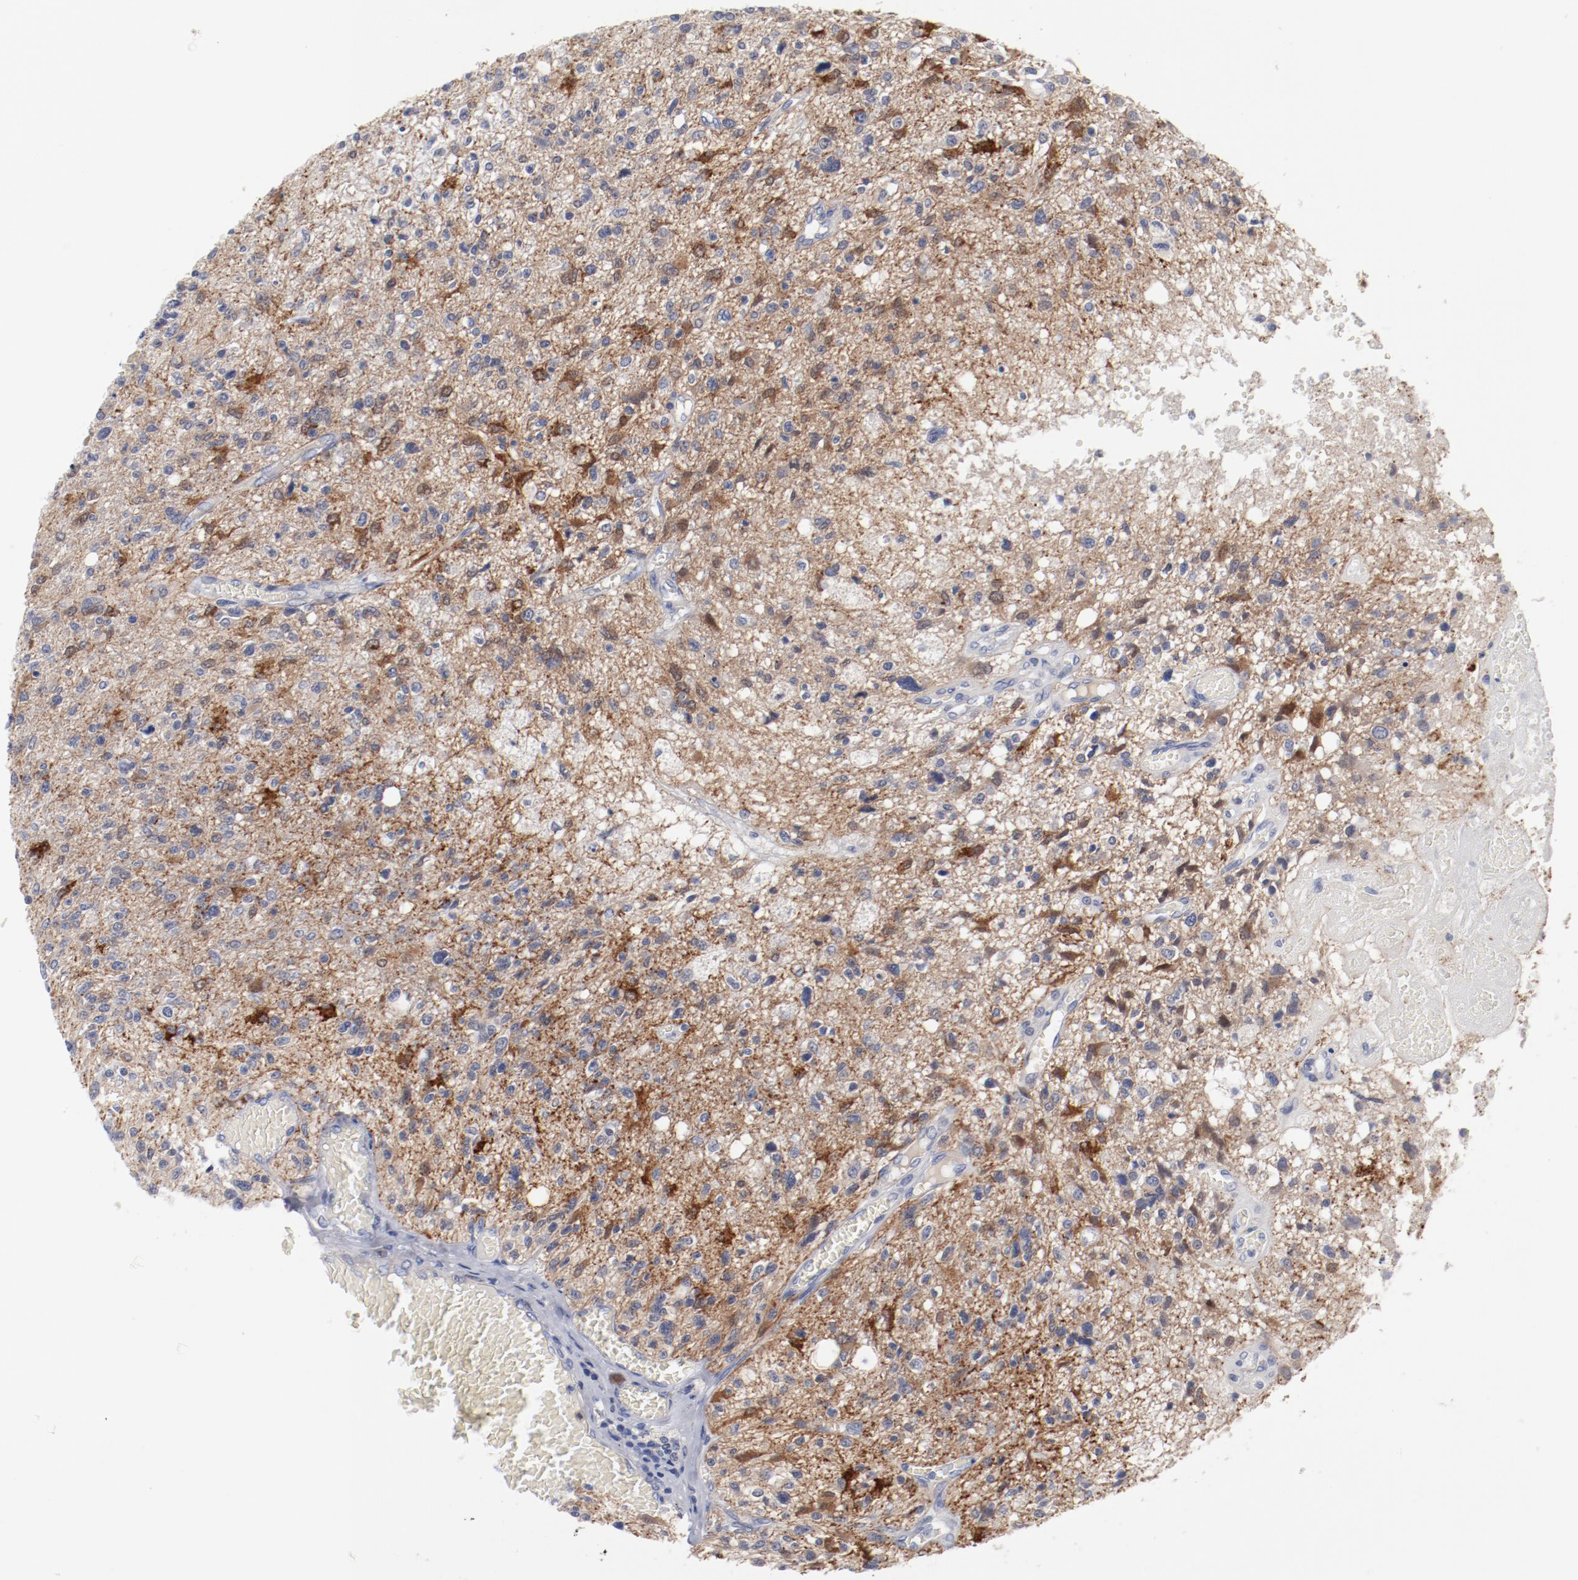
{"staining": {"intensity": "moderate", "quantity": "25%-75%", "location": "cytoplasmic/membranous"}, "tissue": "glioma", "cell_type": "Tumor cells", "image_type": "cancer", "snomed": [{"axis": "morphology", "description": "Glioma, malignant, High grade"}, {"axis": "topography", "description": "Cerebral cortex"}], "caption": "Immunohistochemical staining of human glioma exhibits moderate cytoplasmic/membranous protein positivity in approximately 25%-75% of tumor cells.", "gene": "SH3BGR", "patient": {"sex": "male", "age": 76}}